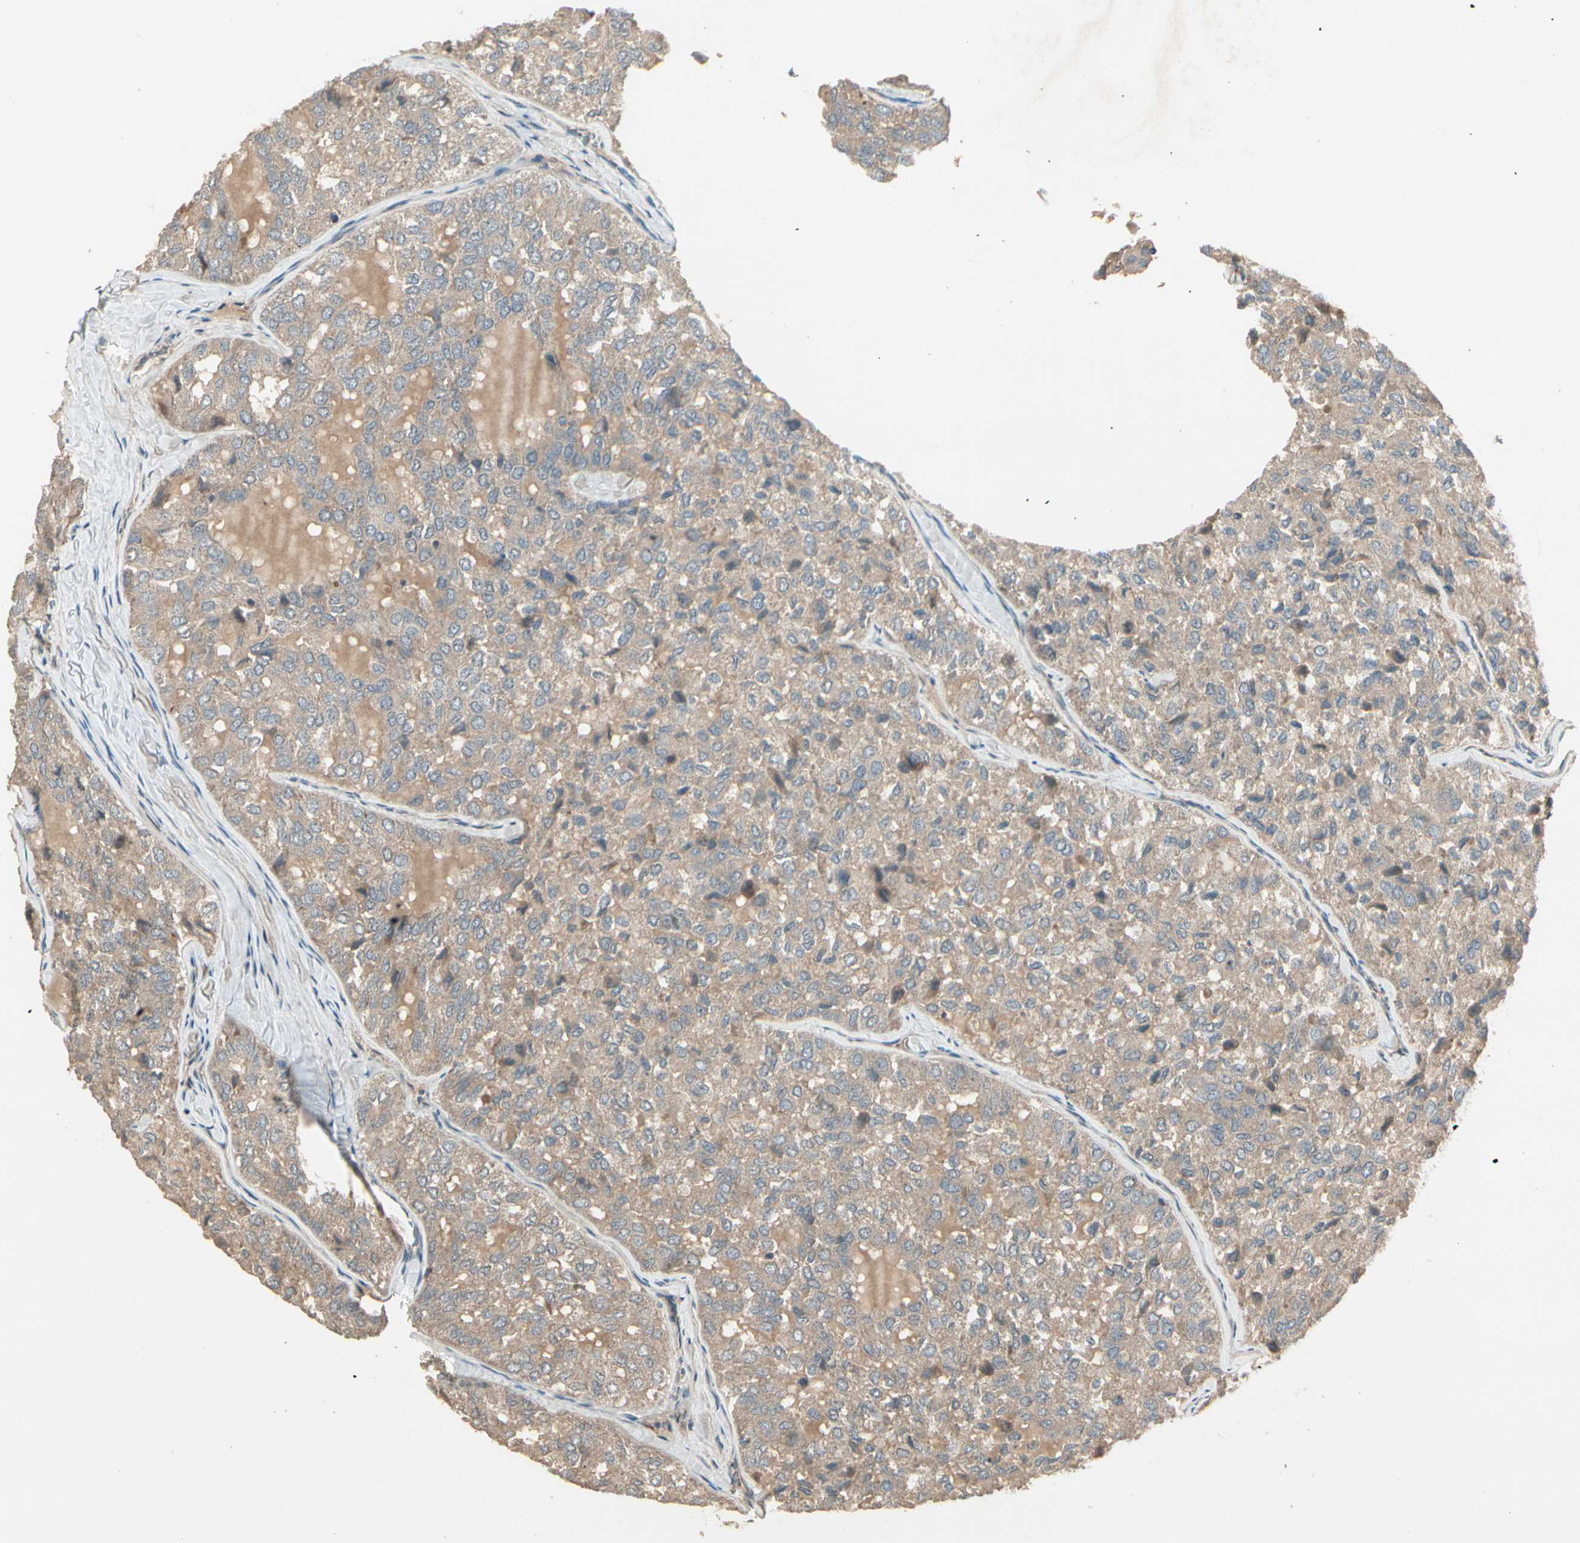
{"staining": {"intensity": "weak", "quantity": ">75%", "location": "cytoplasmic/membranous"}, "tissue": "thyroid cancer", "cell_type": "Tumor cells", "image_type": "cancer", "snomed": [{"axis": "morphology", "description": "Follicular adenoma carcinoma, NOS"}, {"axis": "topography", "description": "Thyroid gland"}], "caption": "High-power microscopy captured an immunohistochemistry (IHC) image of follicular adenoma carcinoma (thyroid), revealing weak cytoplasmic/membranous positivity in approximately >75% of tumor cells.", "gene": "ACVR1", "patient": {"sex": "male", "age": 75}}